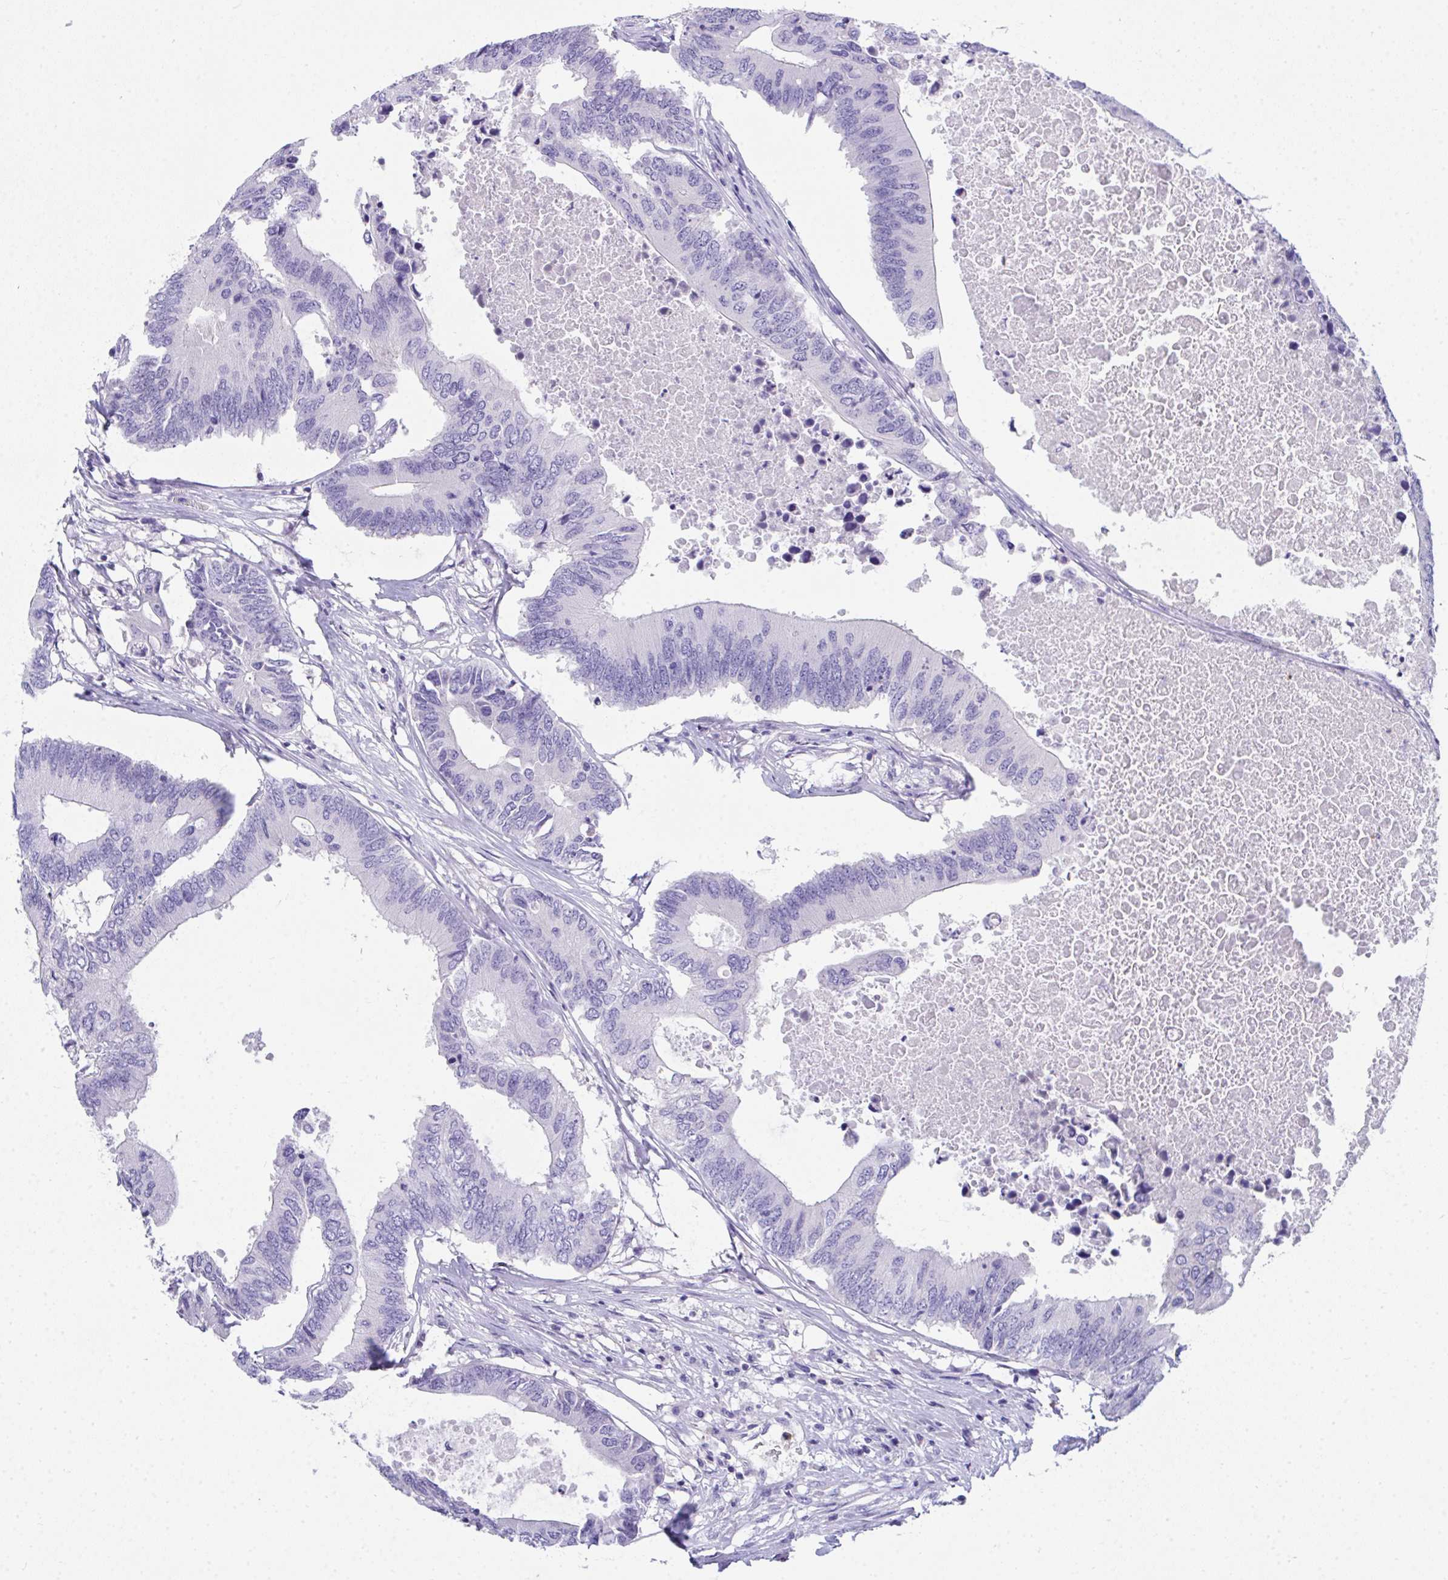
{"staining": {"intensity": "negative", "quantity": "none", "location": "none"}, "tissue": "colorectal cancer", "cell_type": "Tumor cells", "image_type": "cancer", "snomed": [{"axis": "morphology", "description": "Adenocarcinoma, NOS"}, {"axis": "topography", "description": "Colon"}], "caption": "High magnification brightfield microscopy of colorectal adenocarcinoma stained with DAB (3,3'-diaminobenzidine) (brown) and counterstained with hematoxylin (blue): tumor cells show no significant expression.", "gene": "COA5", "patient": {"sex": "male", "age": 71}}